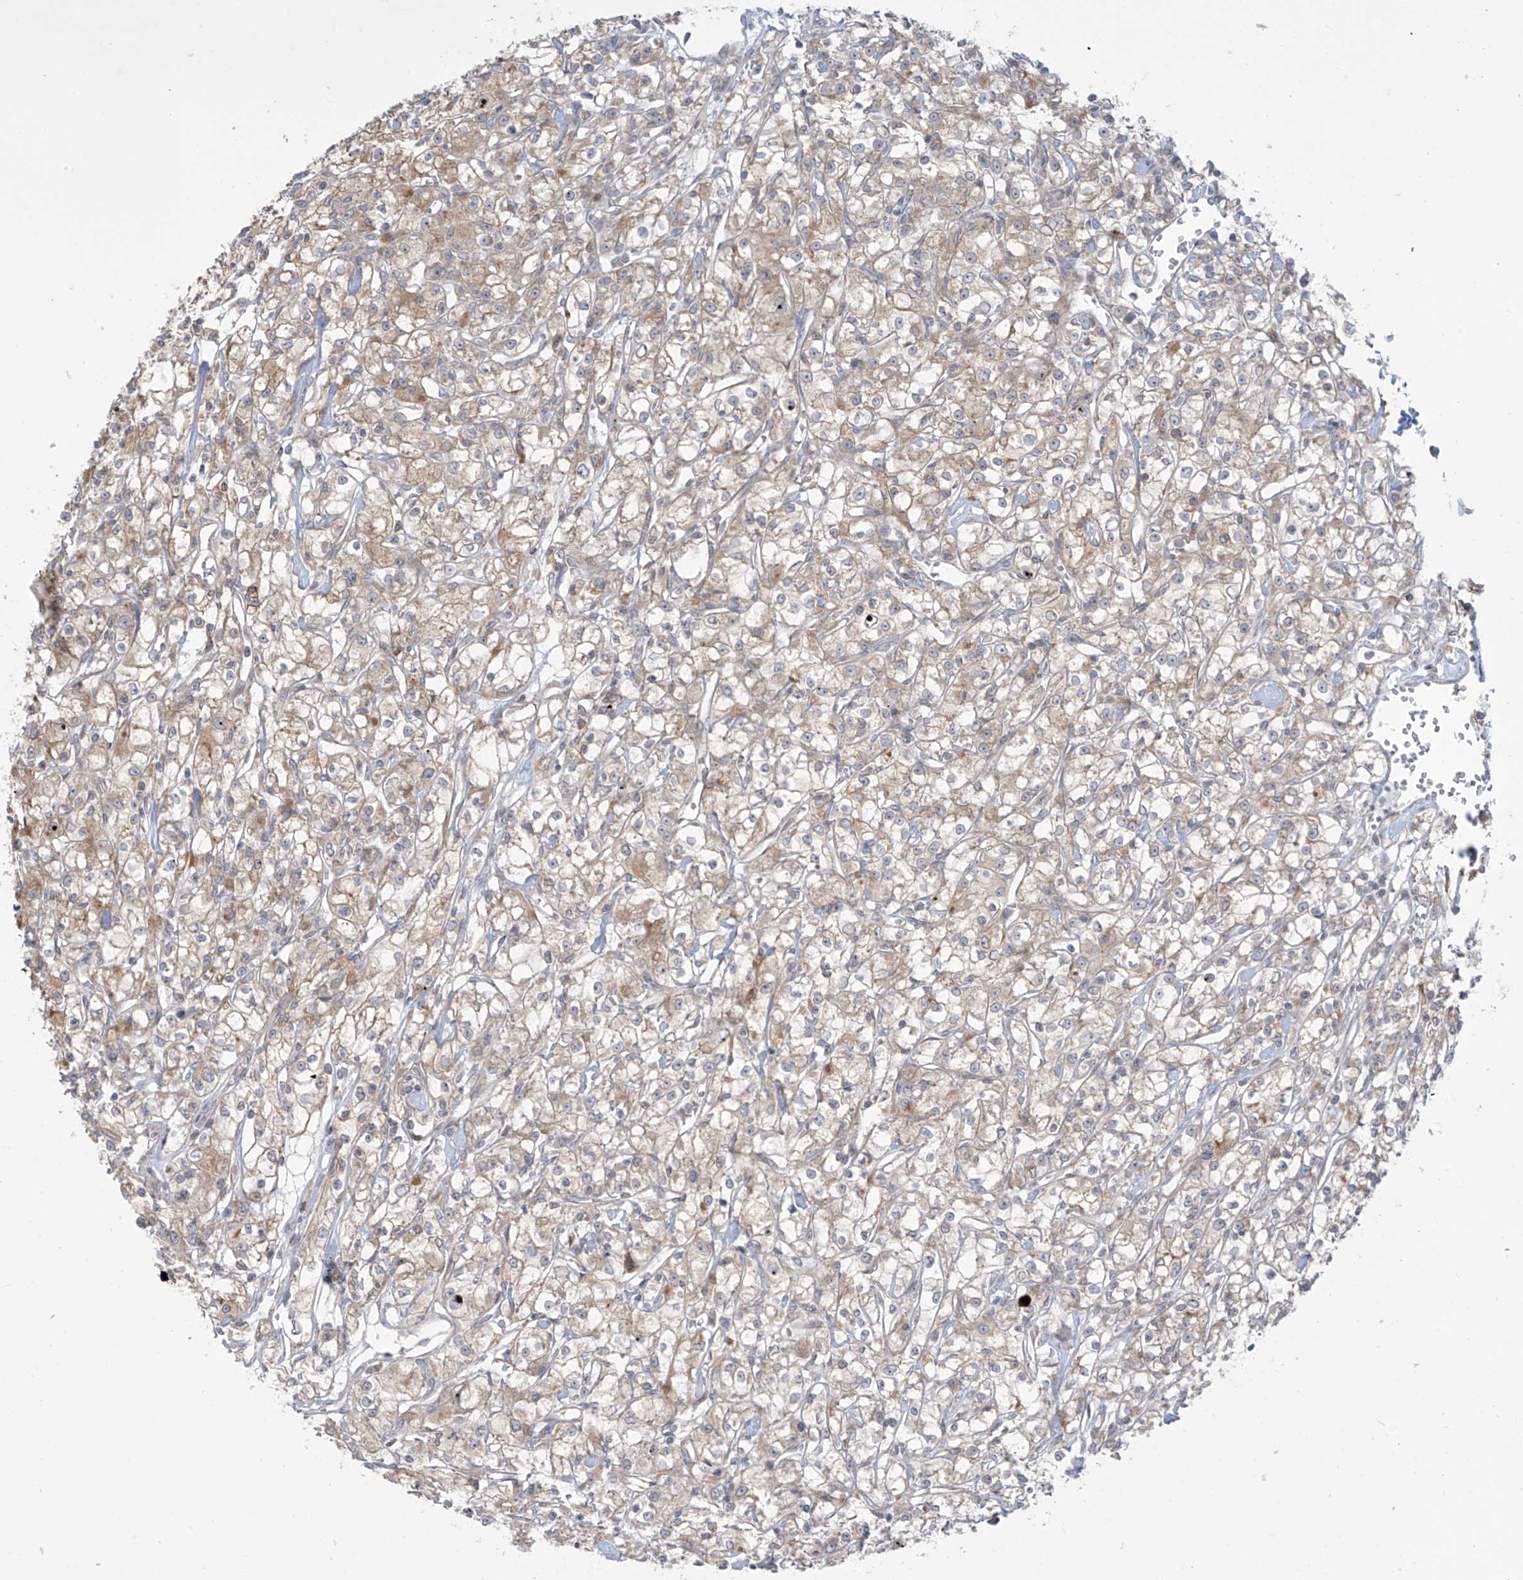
{"staining": {"intensity": "weak", "quantity": "25%-75%", "location": "cytoplasmic/membranous"}, "tissue": "renal cancer", "cell_type": "Tumor cells", "image_type": "cancer", "snomed": [{"axis": "morphology", "description": "Adenocarcinoma, NOS"}, {"axis": "topography", "description": "Kidney"}], "caption": "Renal cancer stained with a protein marker exhibits weak staining in tumor cells.", "gene": "PPAT", "patient": {"sex": "female", "age": 59}}